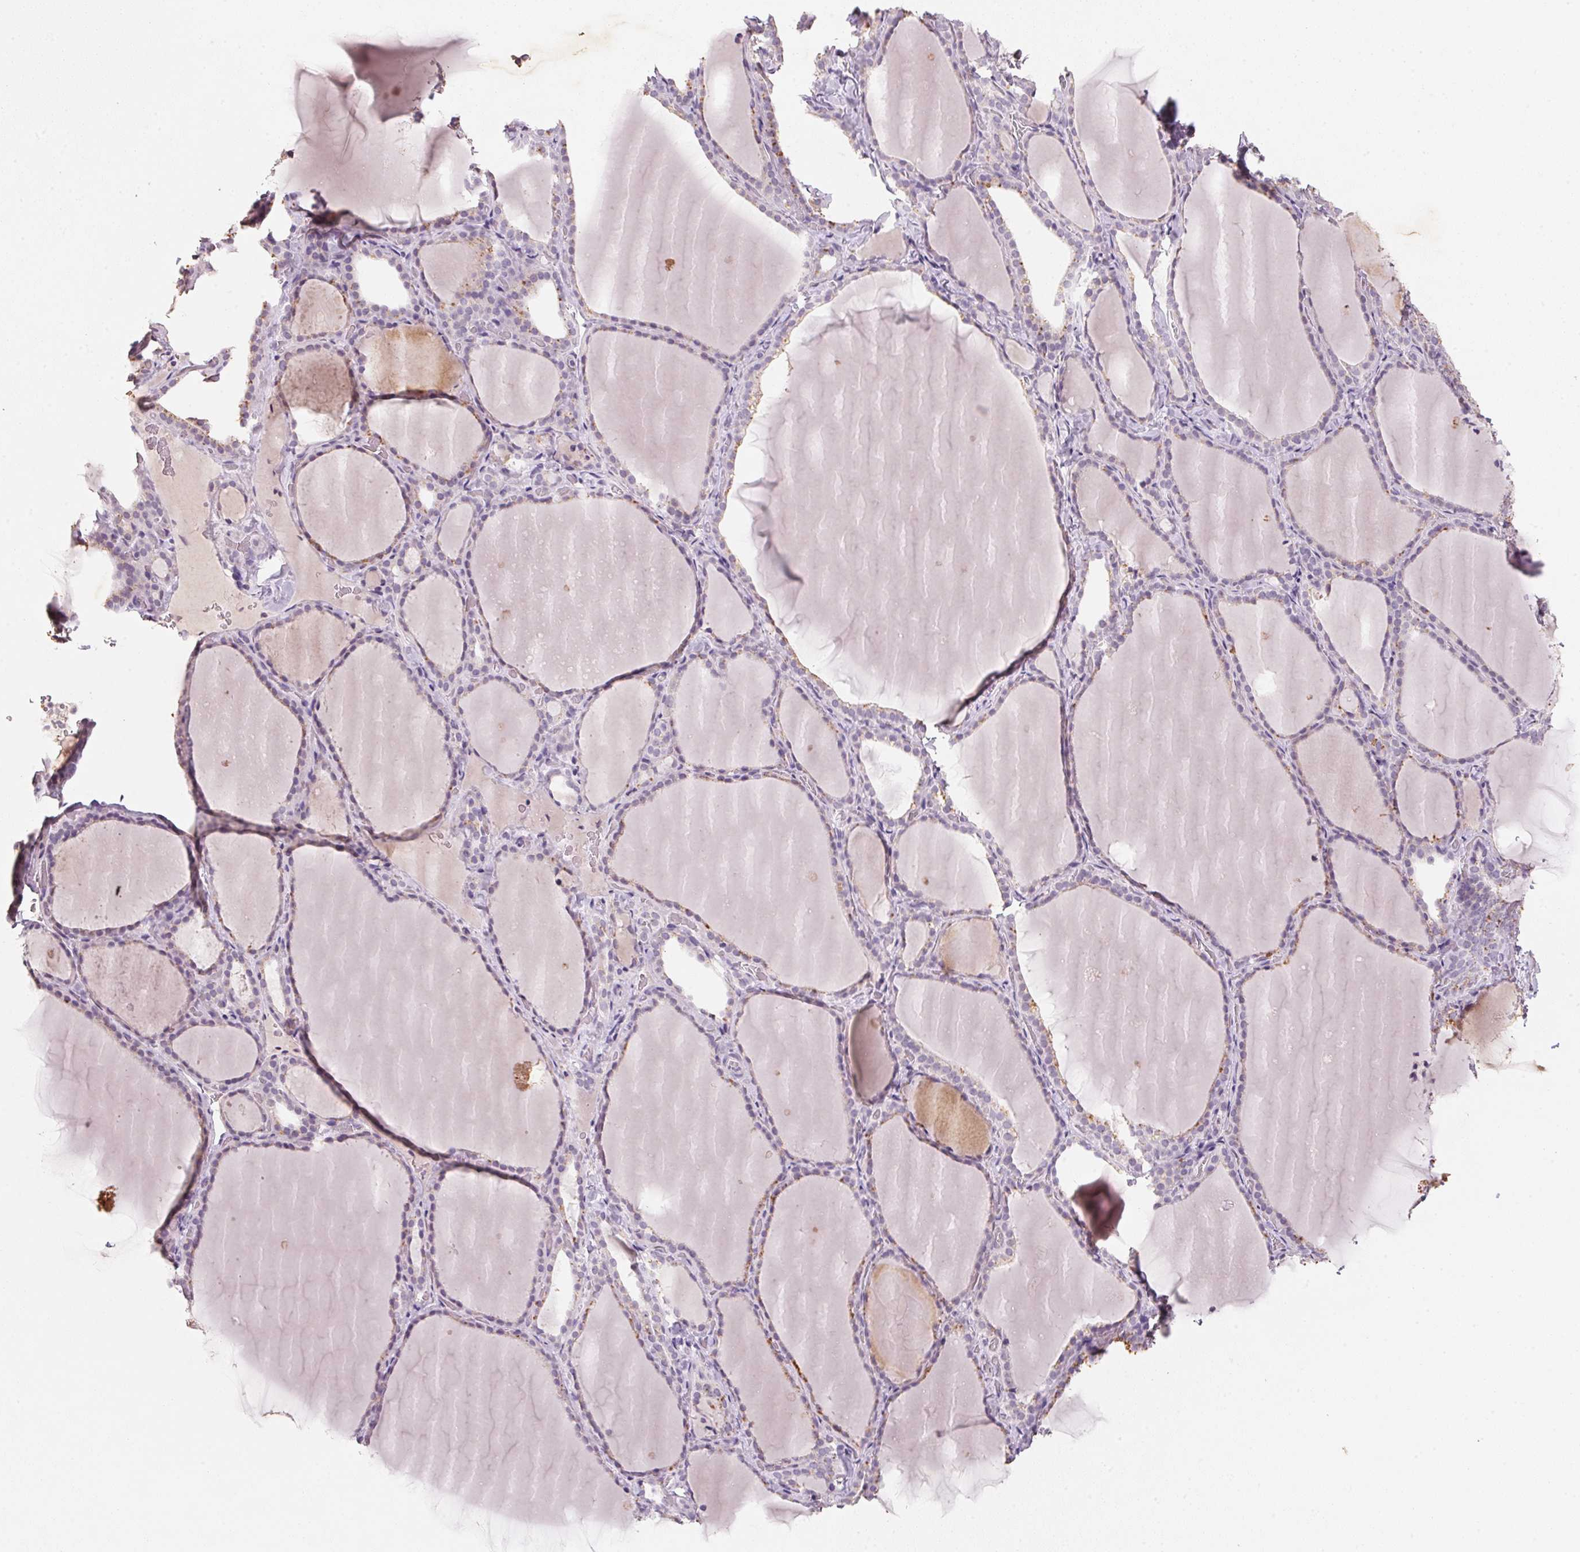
{"staining": {"intensity": "weak", "quantity": "<25%", "location": "cytoplasmic/membranous"}, "tissue": "thyroid gland", "cell_type": "Glandular cells", "image_type": "normal", "snomed": [{"axis": "morphology", "description": "Normal tissue, NOS"}, {"axis": "topography", "description": "Thyroid gland"}], "caption": "Immunohistochemical staining of normal thyroid gland exhibits no significant expression in glandular cells.", "gene": "CXCL5", "patient": {"sex": "female", "age": 22}}